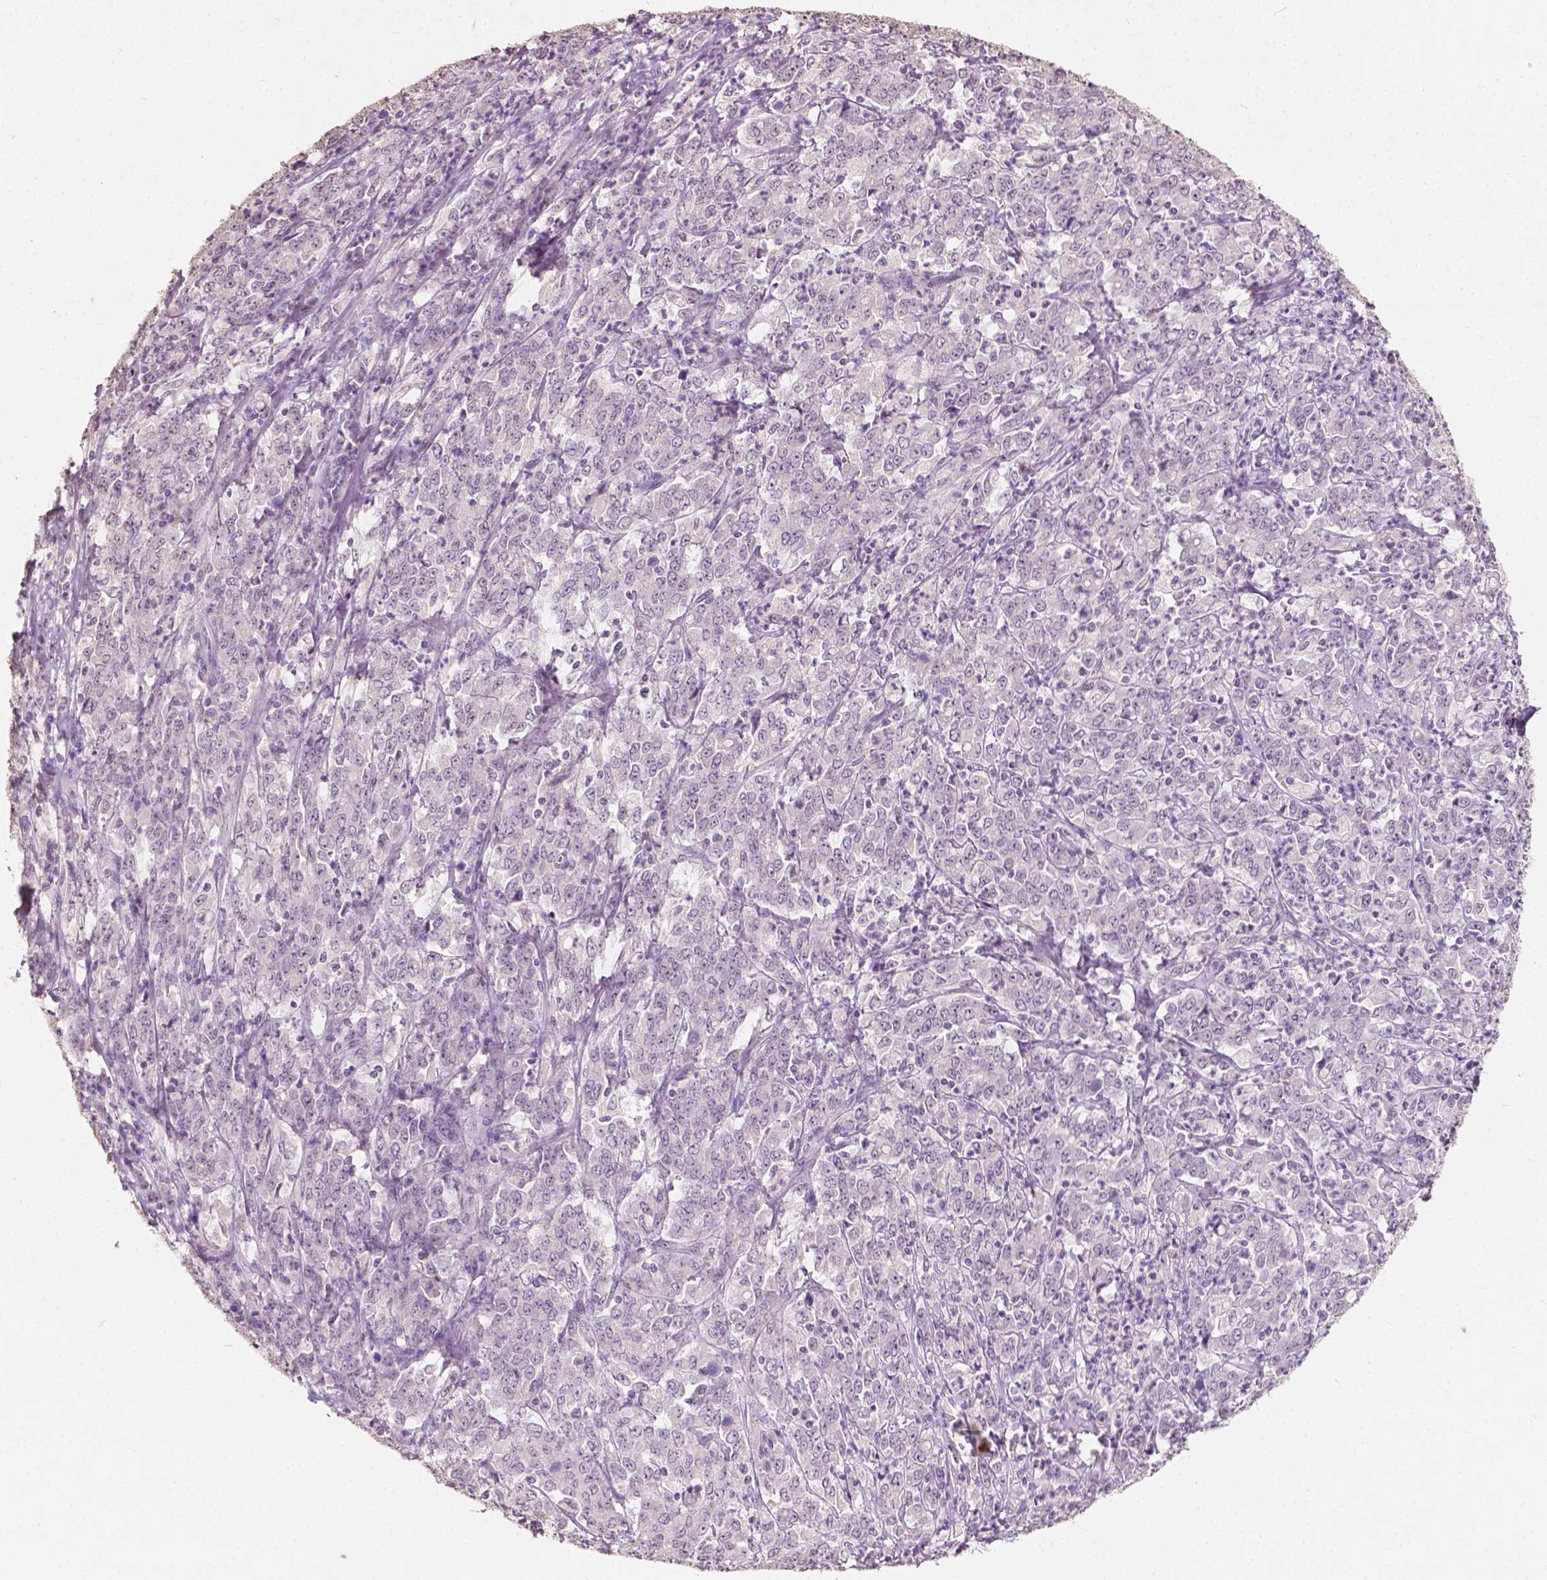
{"staining": {"intensity": "negative", "quantity": "none", "location": "none"}, "tissue": "stomach cancer", "cell_type": "Tumor cells", "image_type": "cancer", "snomed": [{"axis": "morphology", "description": "Adenocarcinoma, NOS"}, {"axis": "topography", "description": "Stomach, lower"}], "caption": "There is no significant expression in tumor cells of stomach cancer (adenocarcinoma).", "gene": "SOX15", "patient": {"sex": "female", "age": 71}}